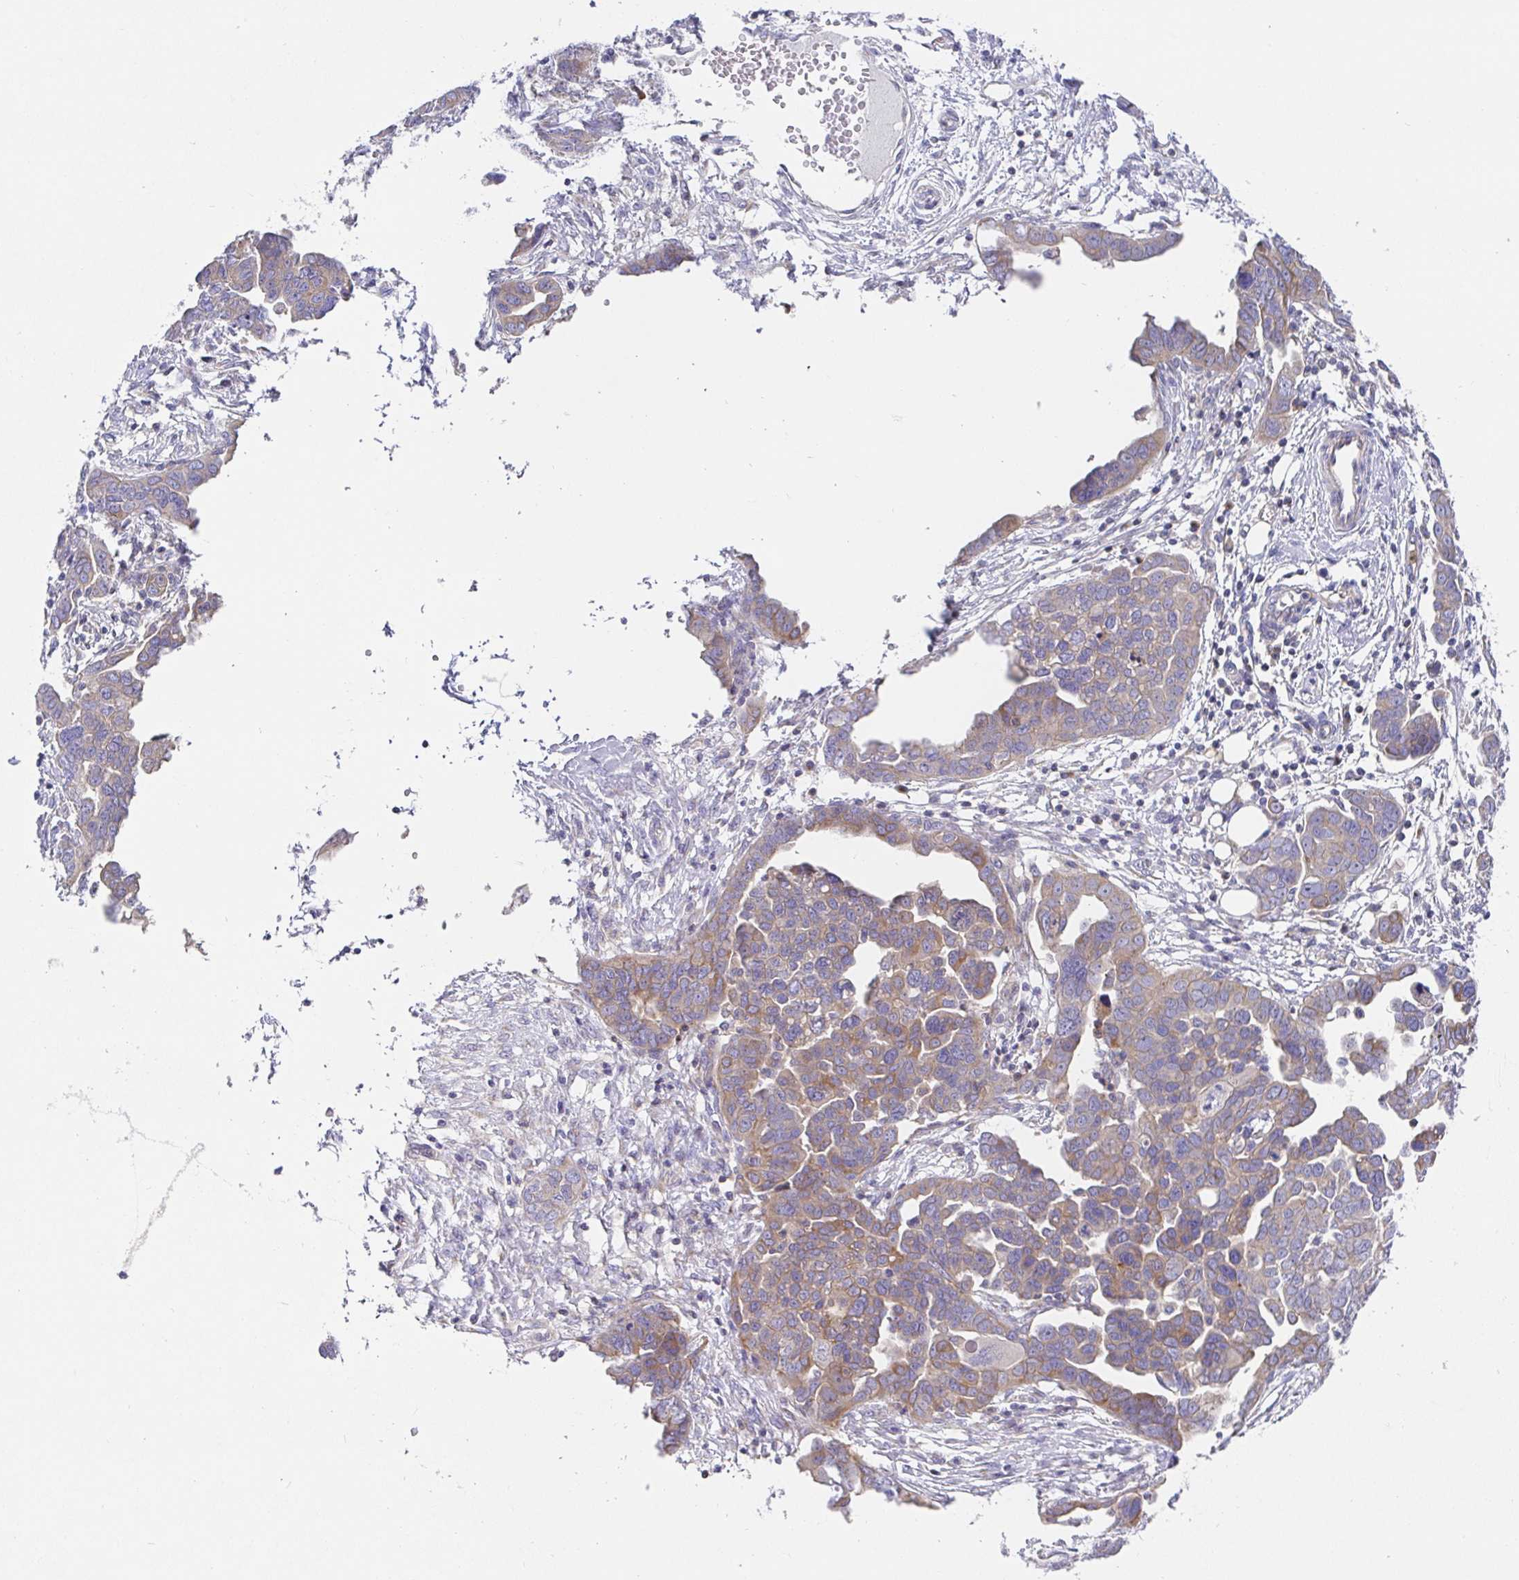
{"staining": {"intensity": "moderate", "quantity": "25%-75%", "location": "cytoplasmic/membranous"}, "tissue": "ovarian cancer", "cell_type": "Tumor cells", "image_type": "cancer", "snomed": [{"axis": "morphology", "description": "Cystadenocarcinoma, serous, NOS"}, {"axis": "topography", "description": "Ovary"}], "caption": "Immunohistochemical staining of human ovarian serous cystadenocarcinoma exhibits medium levels of moderate cytoplasmic/membranous protein staining in about 25%-75% of tumor cells.", "gene": "GOLGA1", "patient": {"sex": "female", "age": 59}}